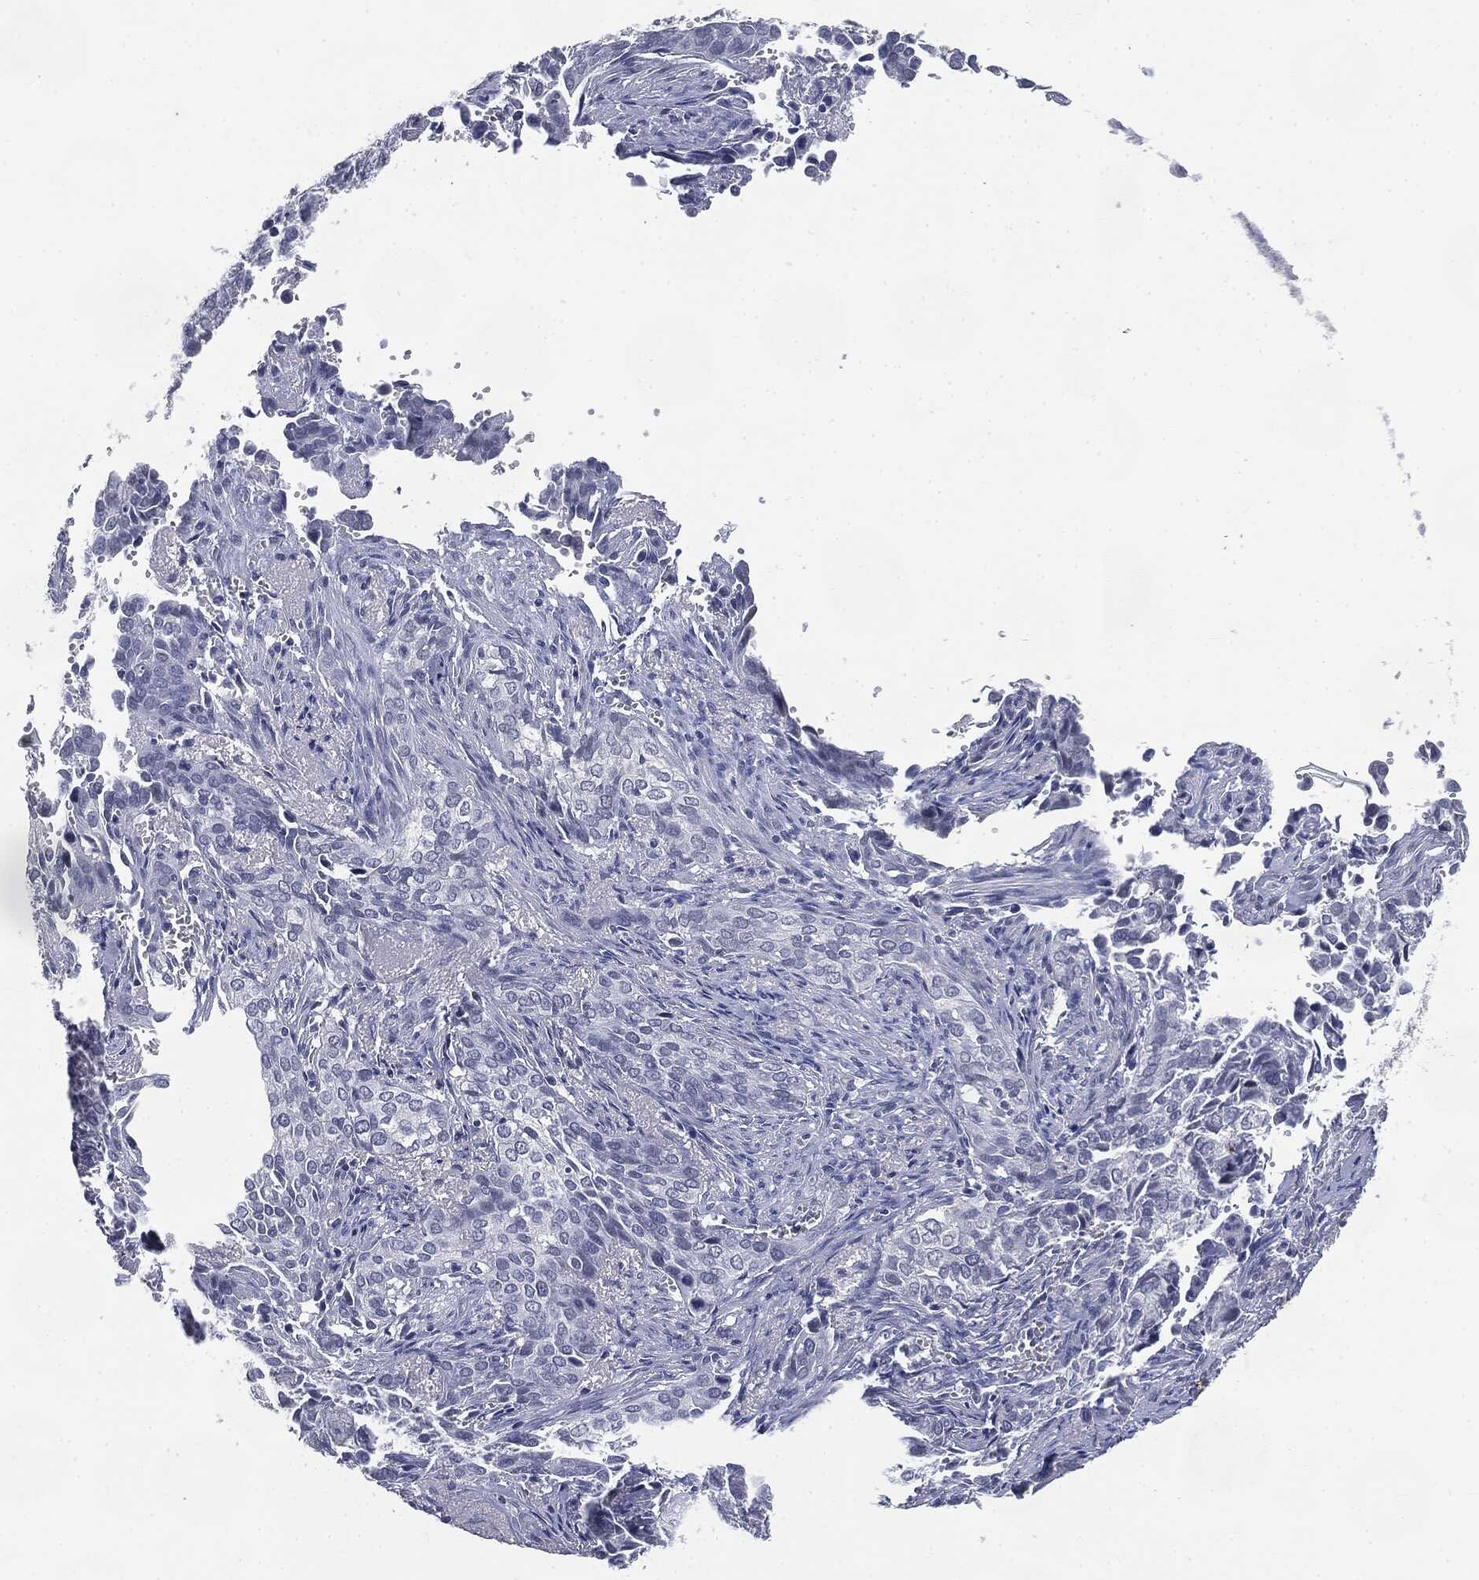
{"staining": {"intensity": "negative", "quantity": "none", "location": "none"}, "tissue": "cervical cancer", "cell_type": "Tumor cells", "image_type": "cancer", "snomed": [{"axis": "morphology", "description": "Squamous cell carcinoma, NOS"}, {"axis": "topography", "description": "Cervix"}], "caption": "High magnification brightfield microscopy of cervical squamous cell carcinoma stained with DAB (3,3'-diaminobenzidine) (brown) and counterstained with hematoxylin (blue): tumor cells show no significant staining.", "gene": "SLC2A2", "patient": {"sex": "female", "age": 29}}